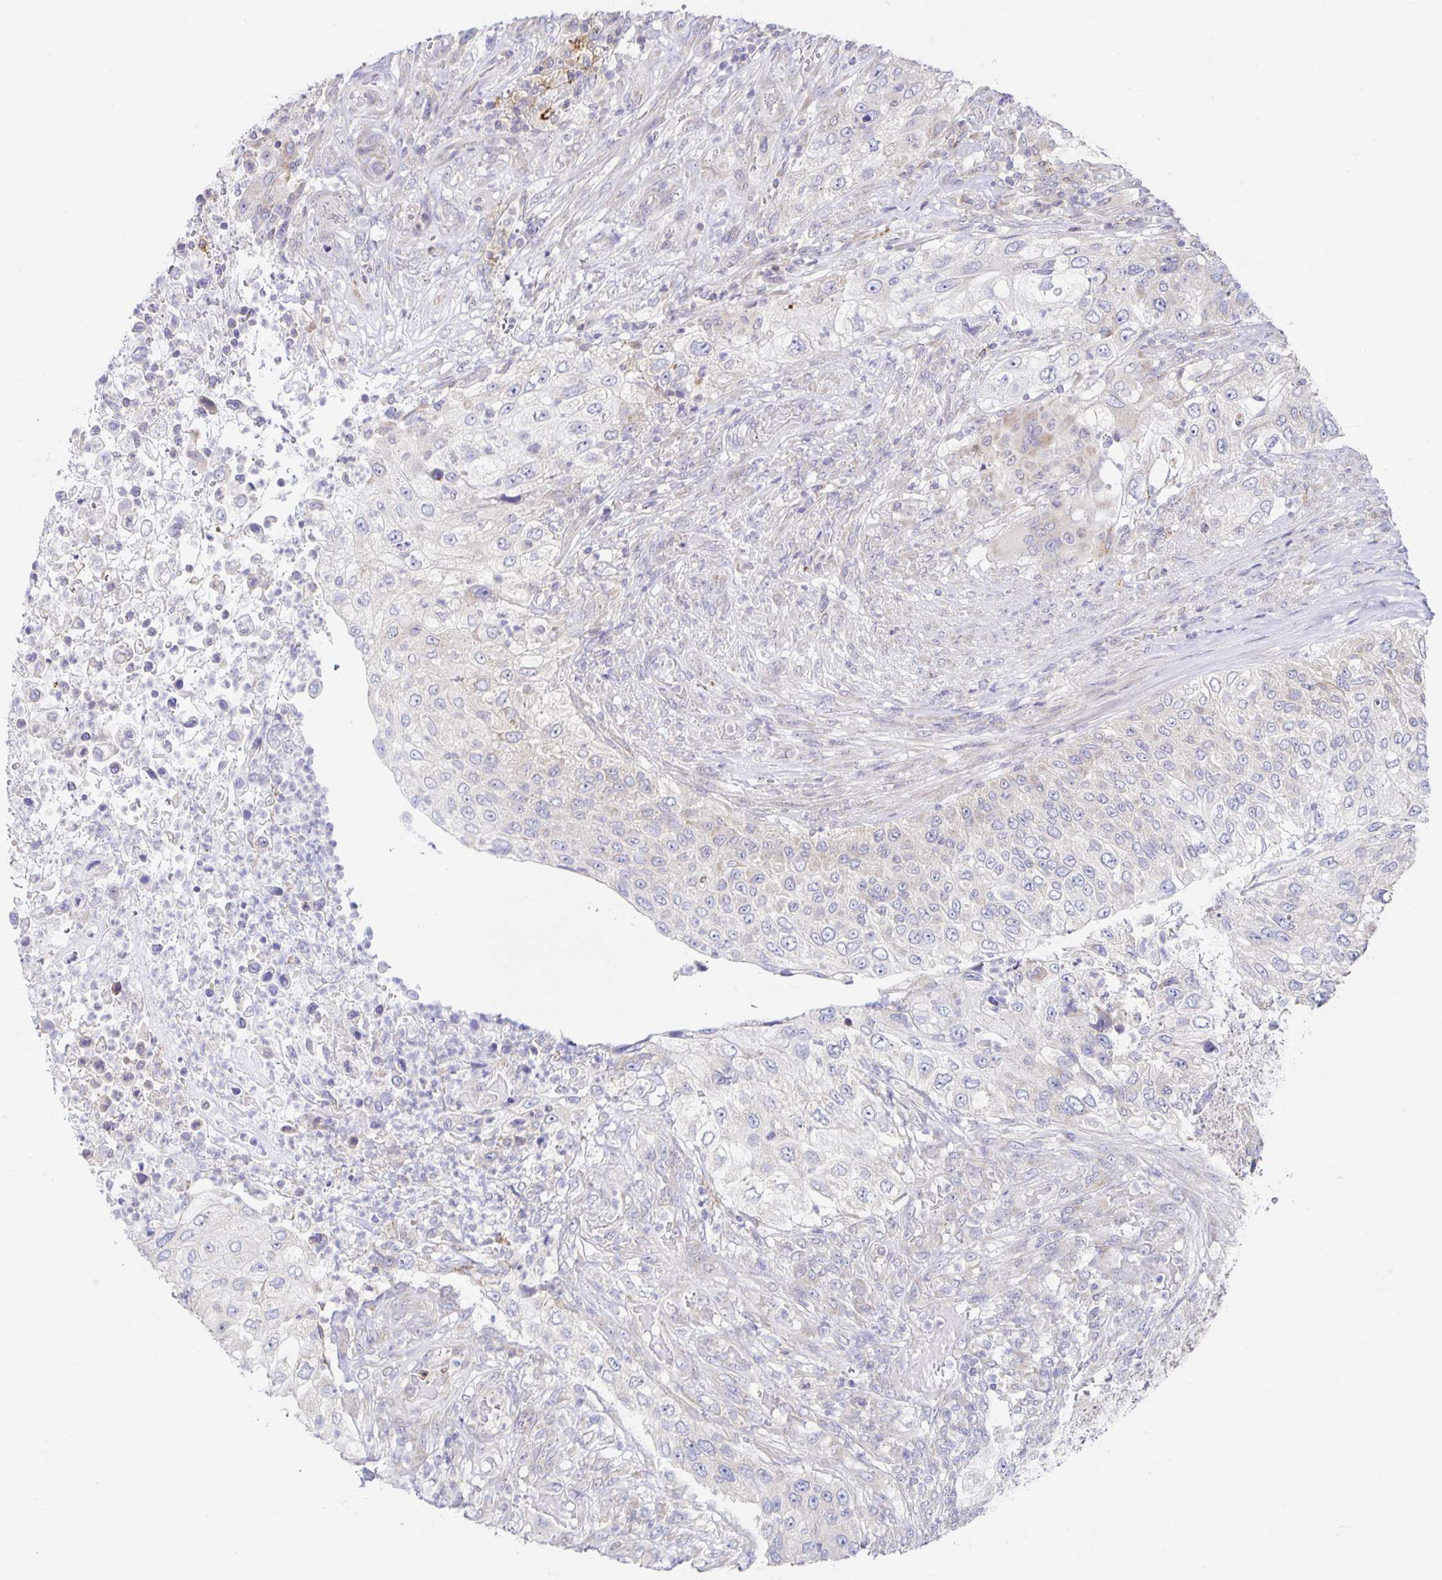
{"staining": {"intensity": "negative", "quantity": "none", "location": "none"}, "tissue": "urothelial cancer", "cell_type": "Tumor cells", "image_type": "cancer", "snomed": [{"axis": "morphology", "description": "Urothelial carcinoma, High grade"}, {"axis": "topography", "description": "Urinary bladder"}], "caption": "DAB (3,3'-diaminobenzidine) immunohistochemical staining of urothelial cancer exhibits no significant positivity in tumor cells.", "gene": "BAD", "patient": {"sex": "female", "age": 60}}